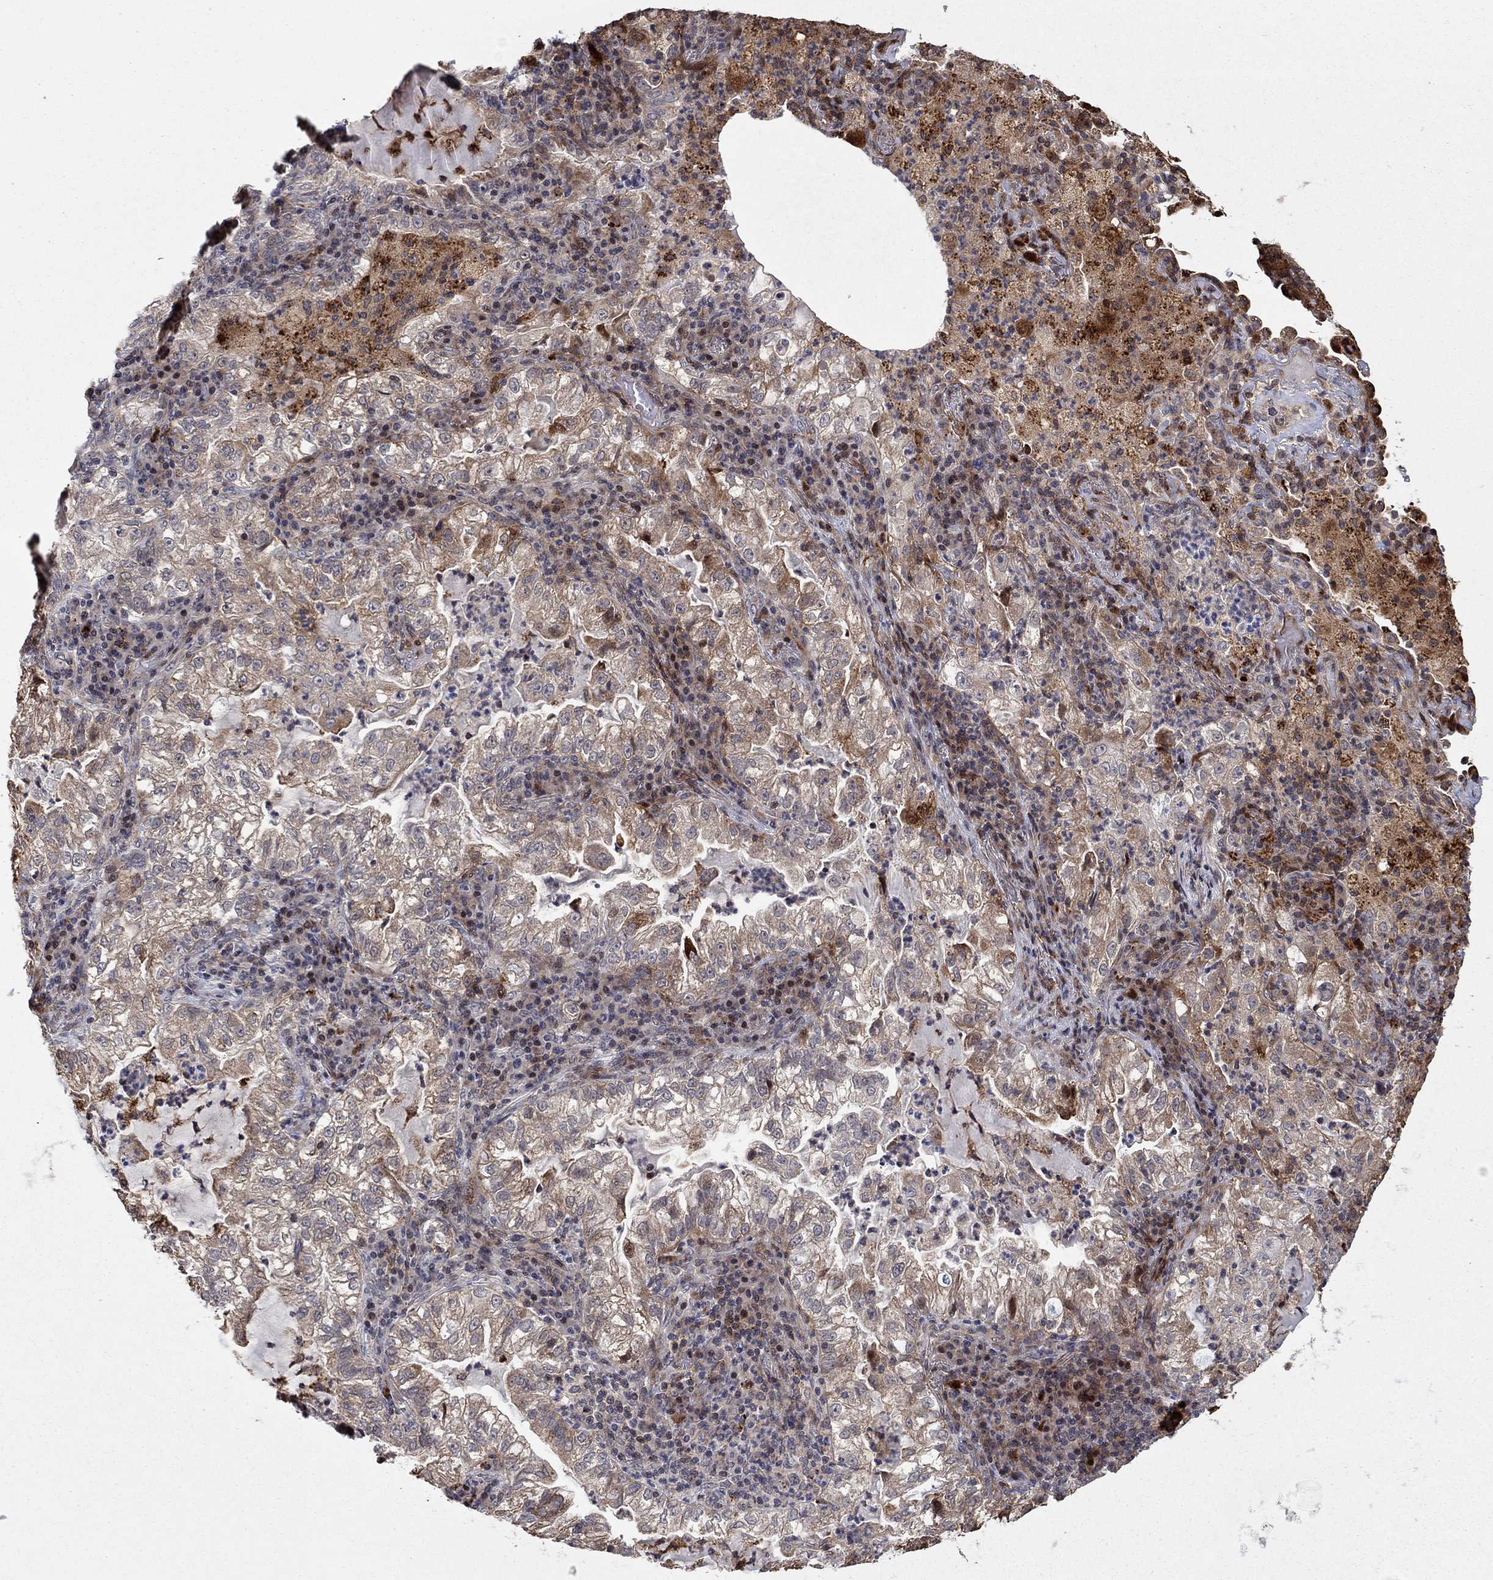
{"staining": {"intensity": "weak", "quantity": "25%-75%", "location": "cytoplasmic/membranous"}, "tissue": "lung cancer", "cell_type": "Tumor cells", "image_type": "cancer", "snomed": [{"axis": "morphology", "description": "Adenocarcinoma, NOS"}, {"axis": "topography", "description": "Lung"}], "caption": "About 25%-75% of tumor cells in lung adenocarcinoma exhibit weak cytoplasmic/membranous protein positivity as visualized by brown immunohistochemical staining.", "gene": "LPCAT4", "patient": {"sex": "female", "age": 73}}